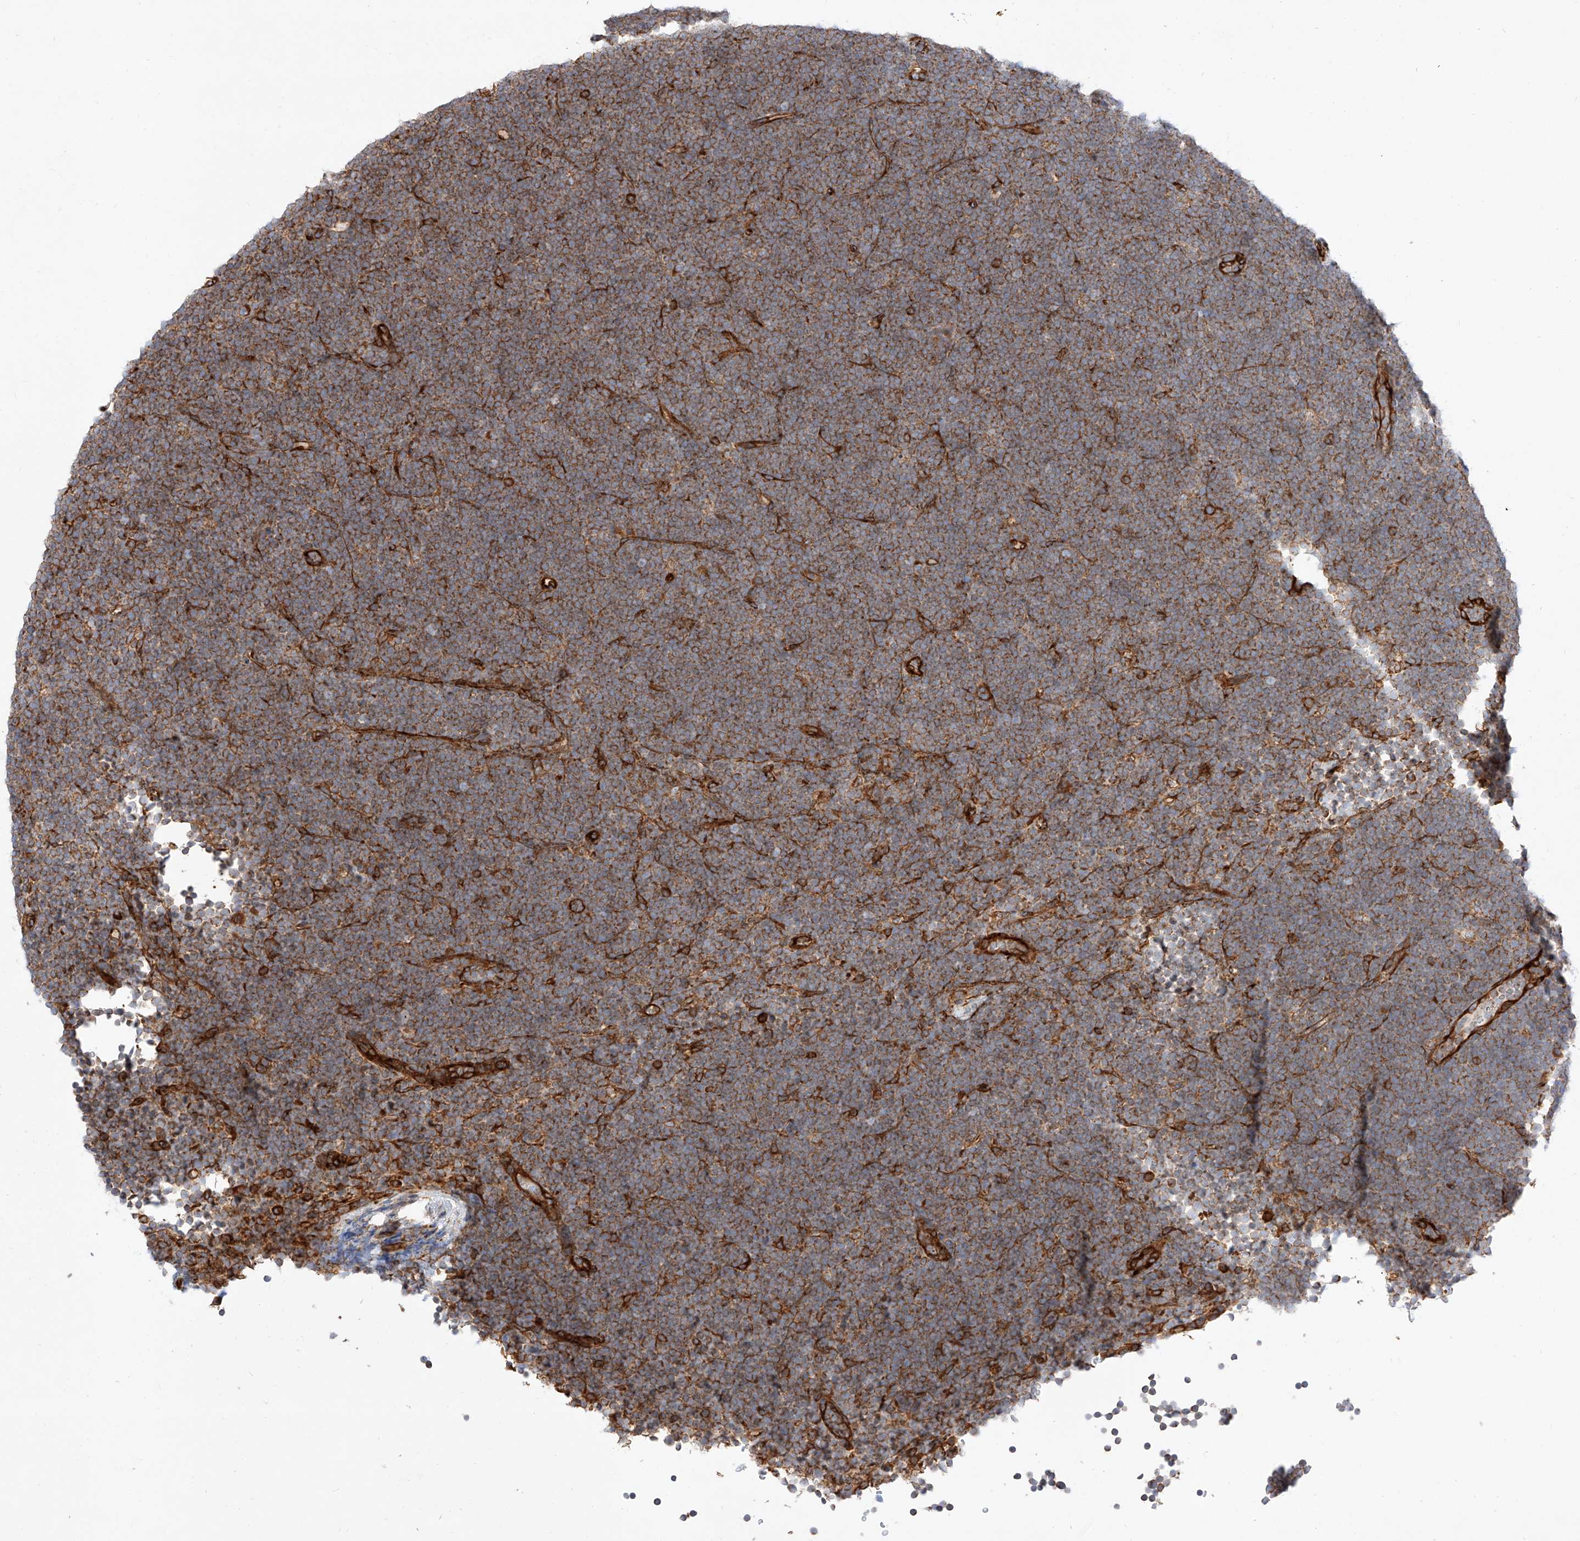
{"staining": {"intensity": "moderate", "quantity": ">75%", "location": "cytoplasmic/membranous"}, "tissue": "lymphoma", "cell_type": "Tumor cells", "image_type": "cancer", "snomed": [{"axis": "morphology", "description": "Malignant lymphoma, non-Hodgkin's type, High grade"}, {"axis": "topography", "description": "Lymph node"}], "caption": "Lymphoma stained with DAB (3,3'-diaminobenzidine) immunohistochemistry (IHC) reveals medium levels of moderate cytoplasmic/membranous staining in approximately >75% of tumor cells.", "gene": "CSGALNACT2", "patient": {"sex": "male", "age": 13}}